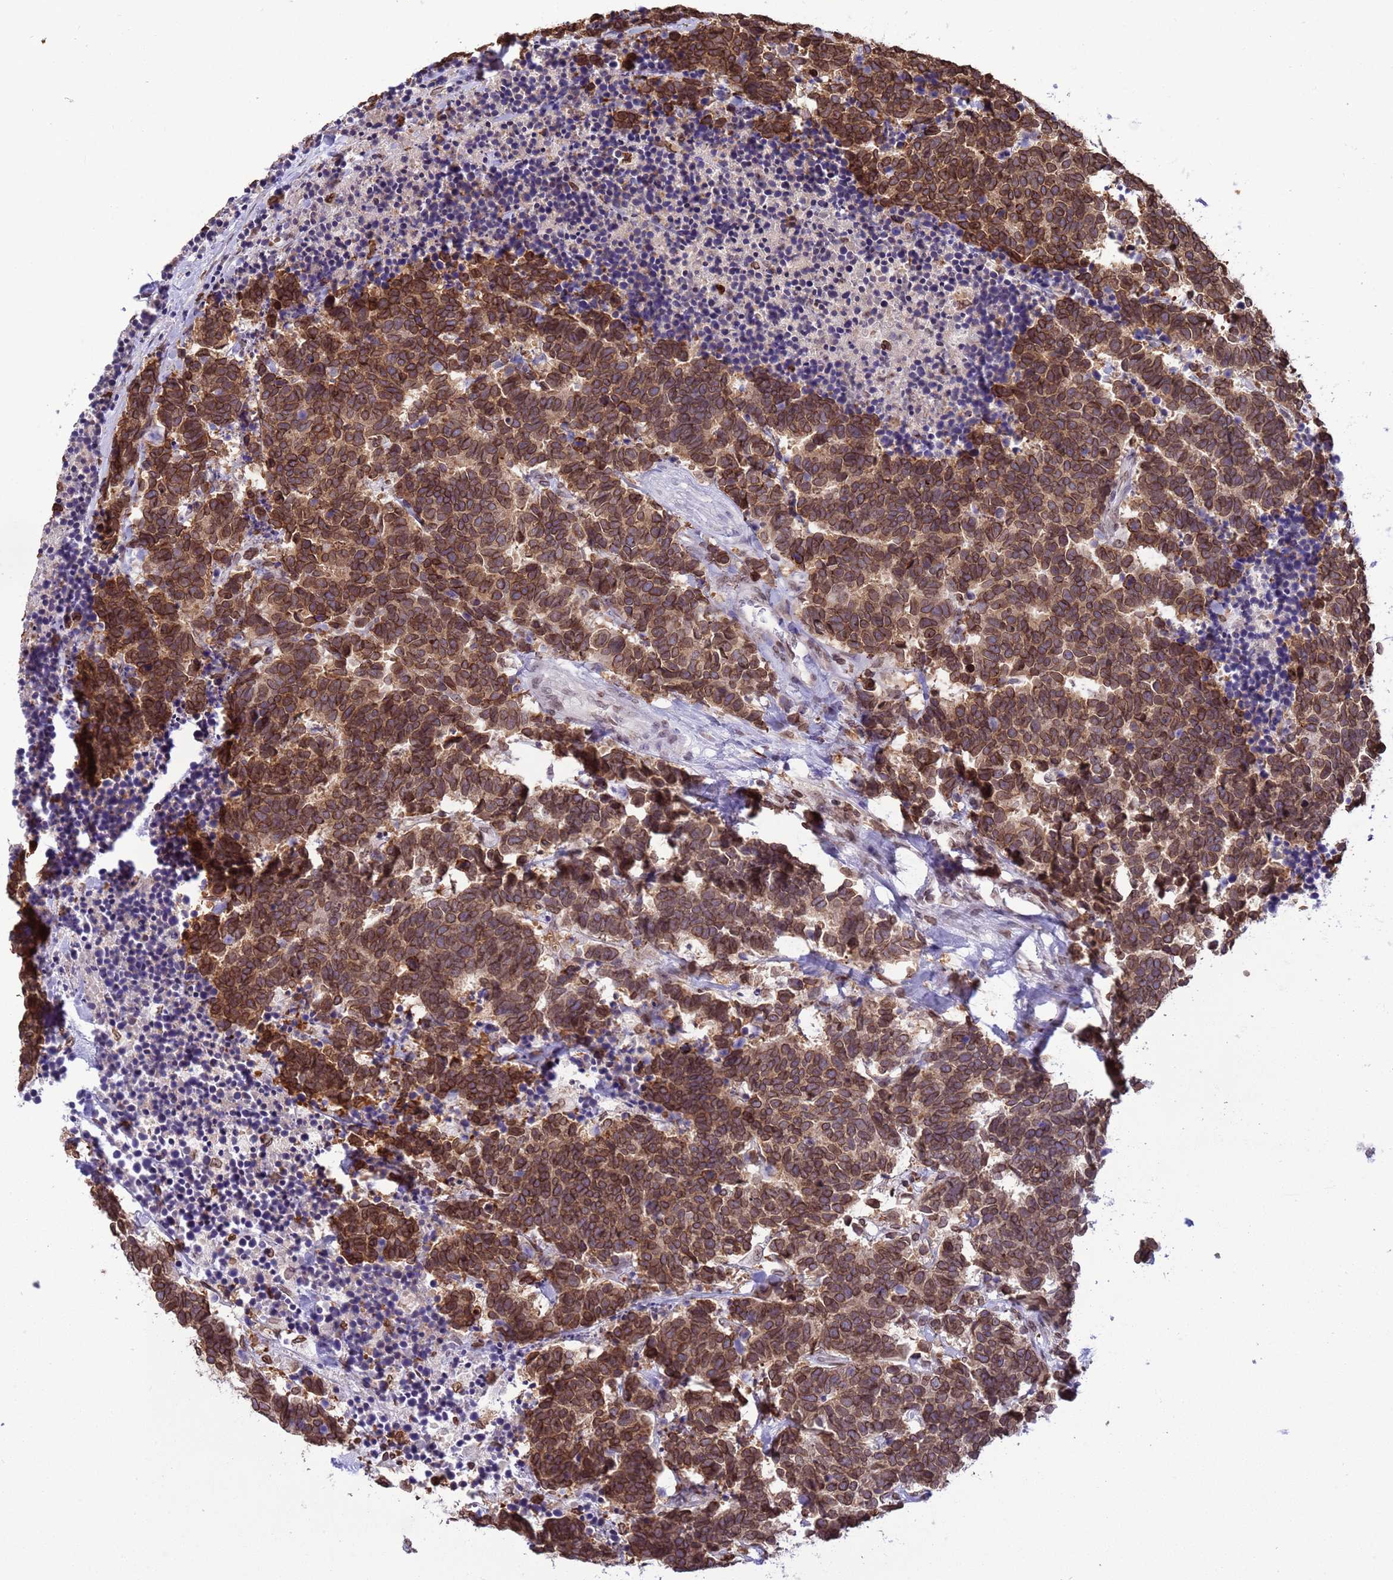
{"staining": {"intensity": "moderate", "quantity": ">75%", "location": "cytoplasmic/membranous,nuclear"}, "tissue": "carcinoid", "cell_type": "Tumor cells", "image_type": "cancer", "snomed": [{"axis": "morphology", "description": "Carcinoma, NOS"}, {"axis": "morphology", "description": "Carcinoid, malignant, NOS"}, {"axis": "topography", "description": "Urinary bladder"}], "caption": "Carcinoid stained with a brown dye demonstrates moderate cytoplasmic/membranous and nuclear positive staining in about >75% of tumor cells.", "gene": "DHX37", "patient": {"sex": "male", "age": 57}}